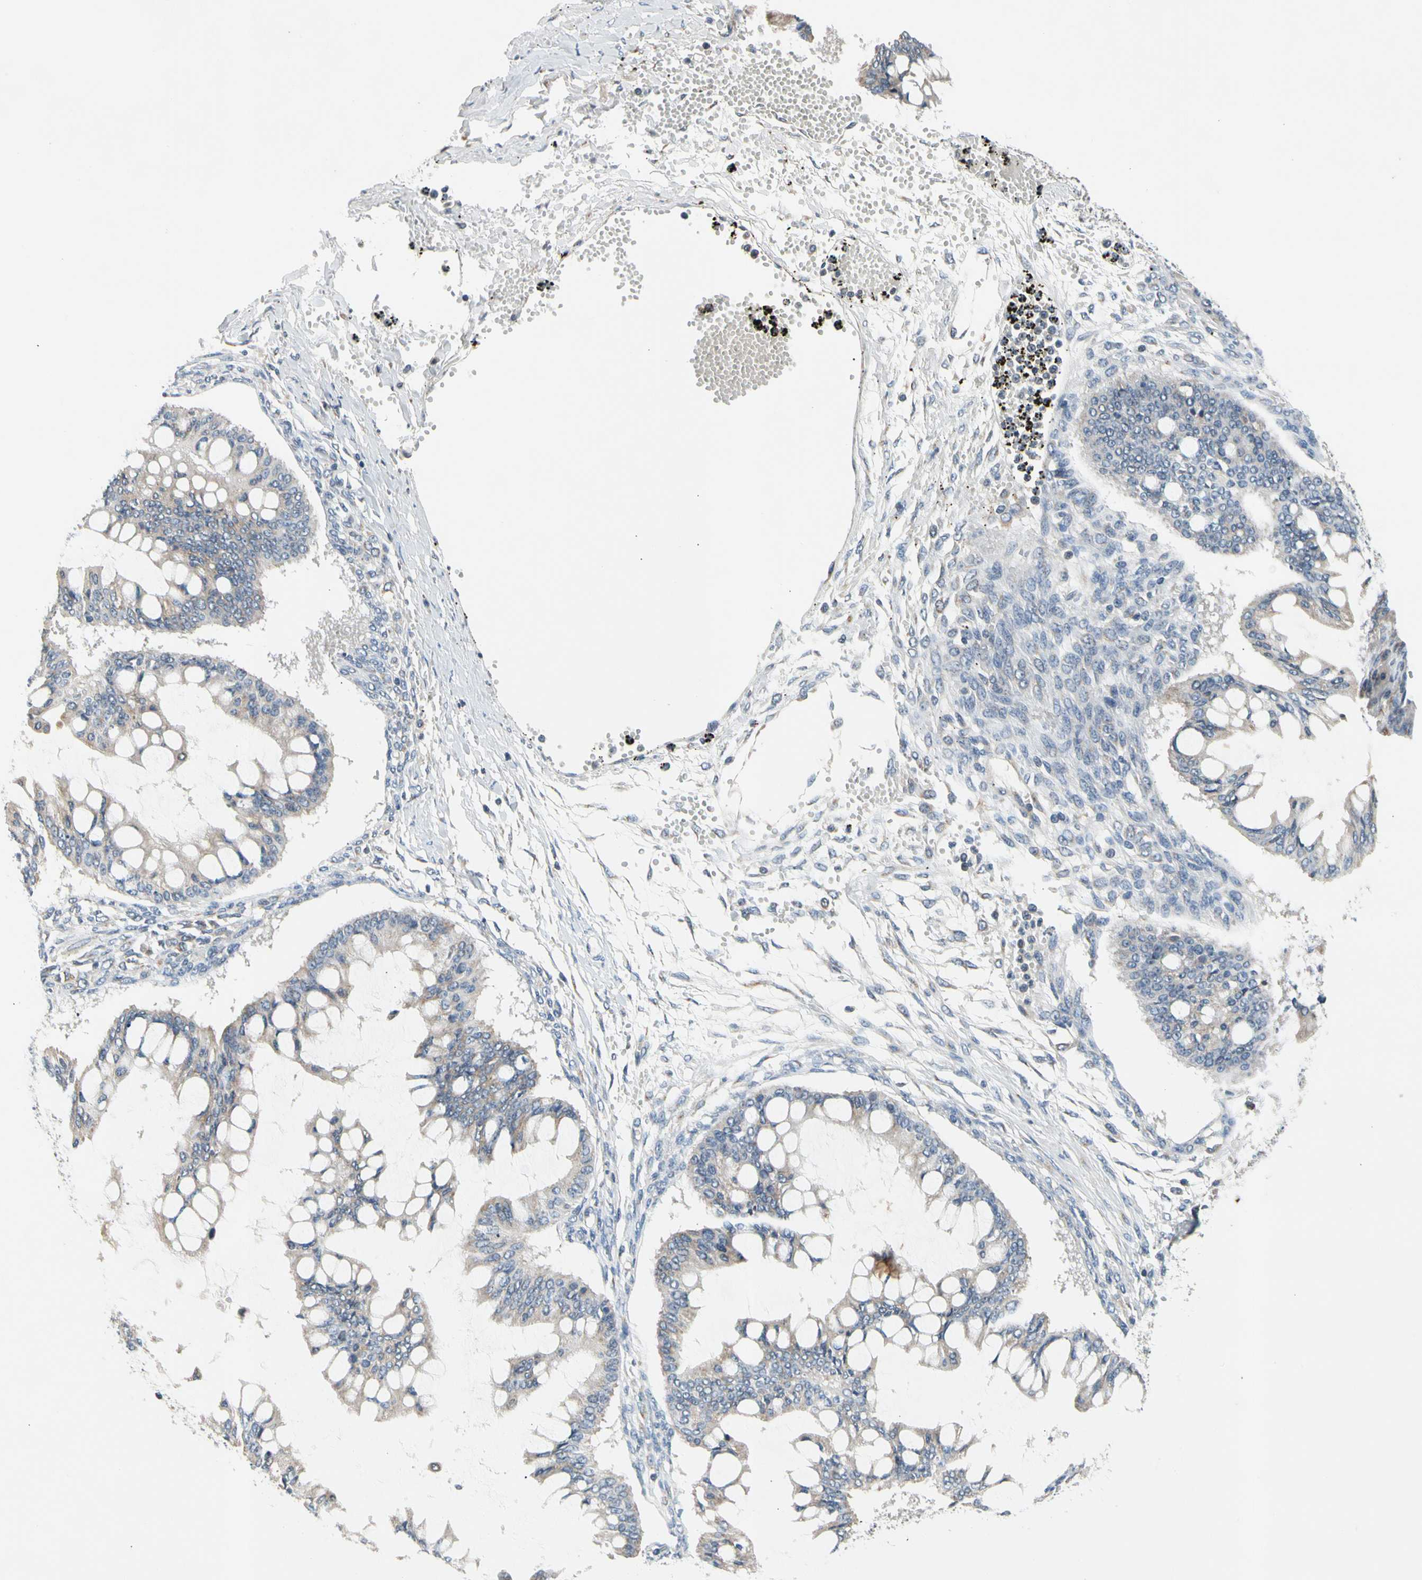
{"staining": {"intensity": "weak", "quantity": "25%-75%", "location": "cytoplasmic/membranous"}, "tissue": "ovarian cancer", "cell_type": "Tumor cells", "image_type": "cancer", "snomed": [{"axis": "morphology", "description": "Cystadenocarcinoma, mucinous, NOS"}, {"axis": "topography", "description": "Ovary"}], "caption": "An image of human ovarian cancer stained for a protein reveals weak cytoplasmic/membranous brown staining in tumor cells.", "gene": "SOX30", "patient": {"sex": "female", "age": 73}}